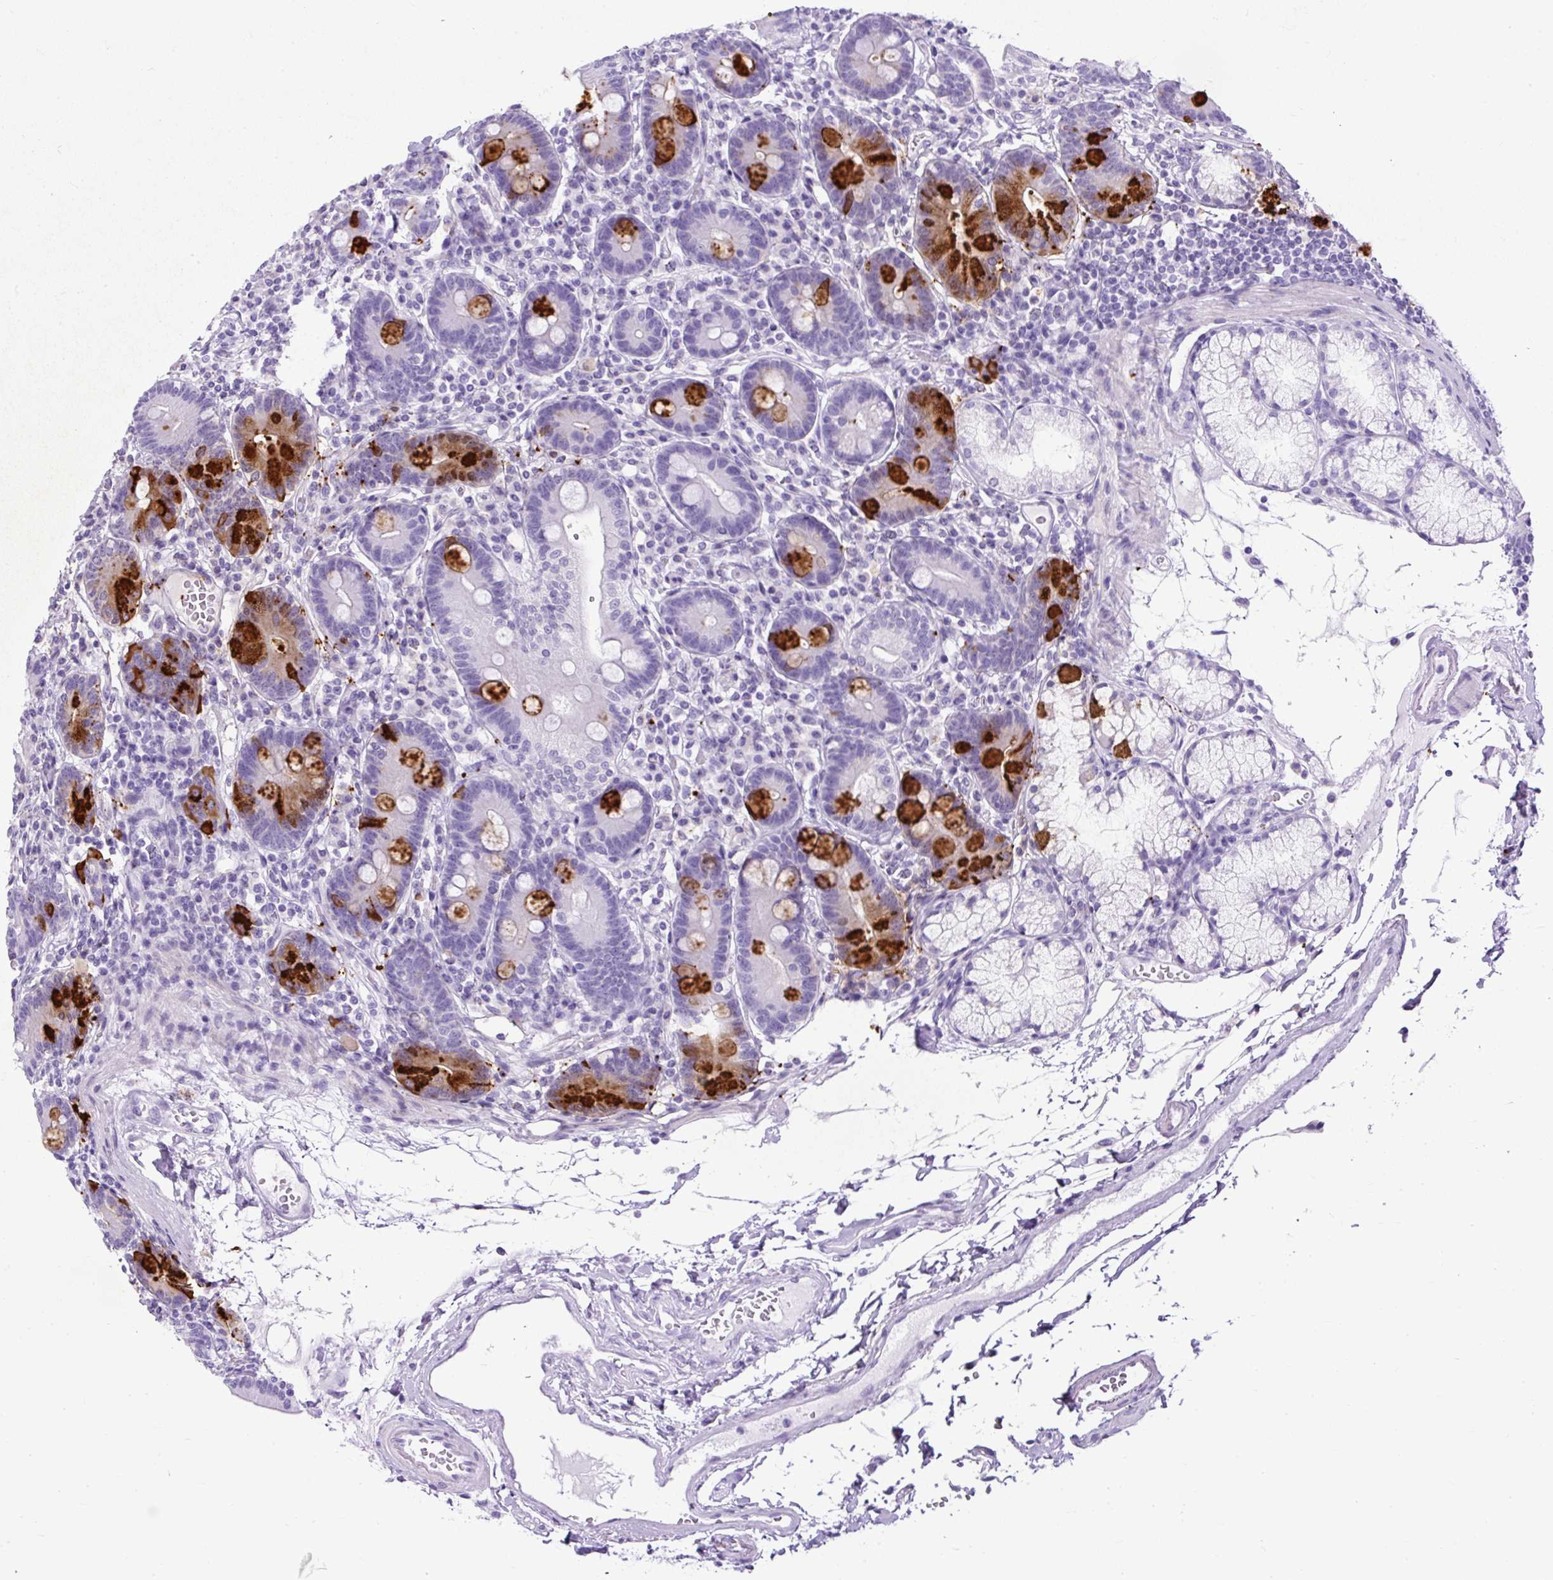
{"staining": {"intensity": "strong", "quantity": "25%-75%", "location": "cytoplasmic/membranous"}, "tissue": "duodenum", "cell_type": "Glandular cells", "image_type": "normal", "snomed": [{"axis": "morphology", "description": "Normal tissue, NOS"}, {"axis": "topography", "description": "Duodenum"}], "caption": "Protein expression analysis of normal human duodenum reveals strong cytoplasmic/membranous staining in approximately 25%-75% of glandular cells. Using DAB (3,3'-diaminobenzidine) (brown) and hematoxylin (blue) stains, captured at high magnification using brightfield microscopy.", "gene": "UPP1", "patient": {"sex": "female", "age": 67}}